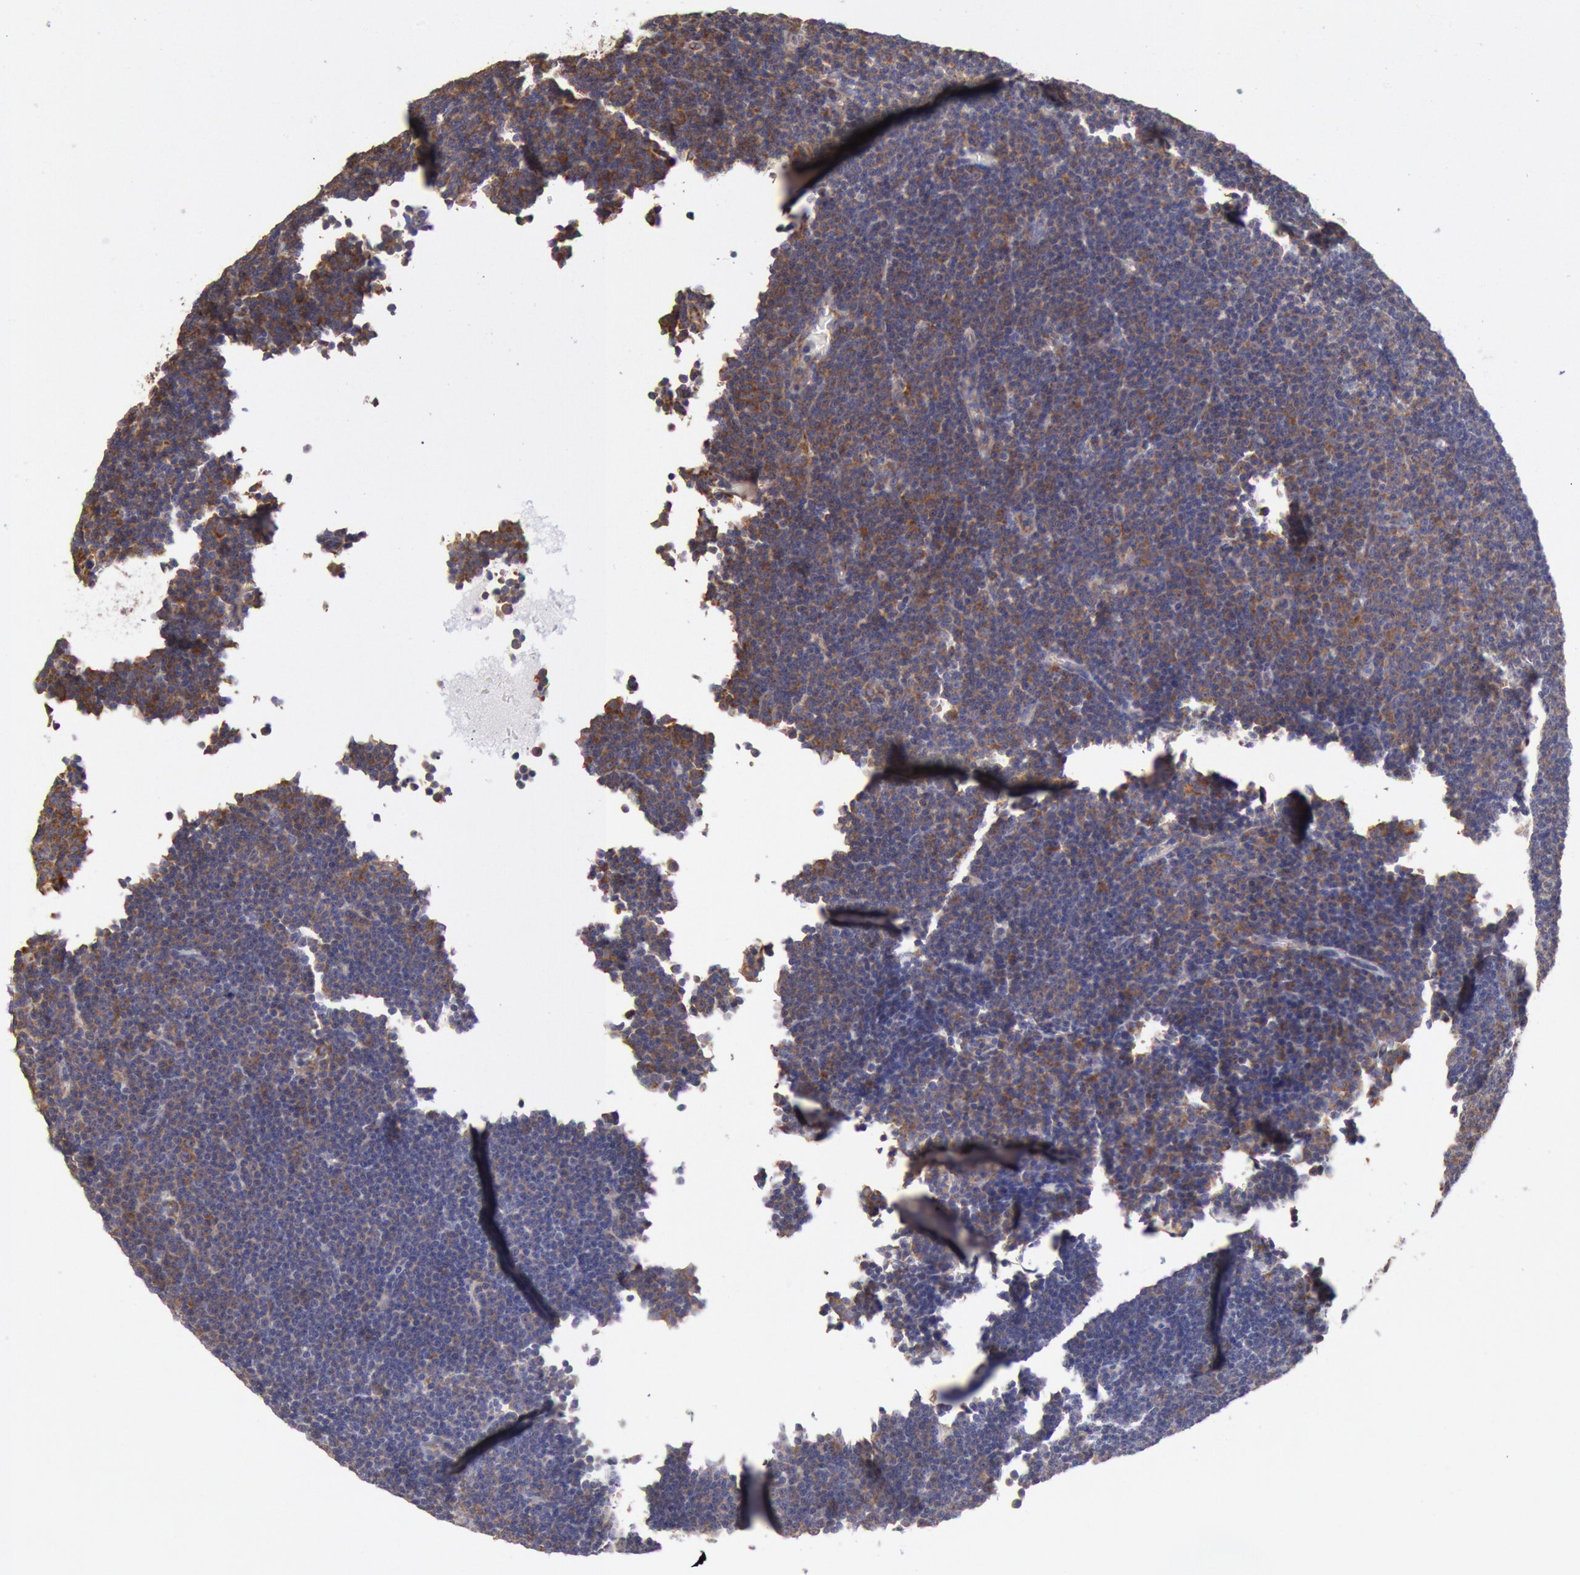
{"staining": {"intensity": "weak", "quantity": ">75%", "location": "cytoplasmic/membranous"}, "tissue": "lymphoma", "cell_type": "Tumor cells", "image_type": "cancer", "snomed": [{"axis": "morphology", "description": "Malignant lymphoma, non-Hodgkin's type, Low grade"}, {"axis": "topography", "description": "Lymph node"}], "caption": "The photomicrograph shows a brown stain indicating the presence of a protein in the cytoplasmic/membranous of tumor cells in lymphoma. The staining was performed using DAB (3,3'-diaminobenzidine) to visualize the protein expression in brown, while the nuclei were stained in blue with hematoxylin (Magnification: 20x).", "gene": "DRG1", "patient": {"sex": "male", "age": 57}}